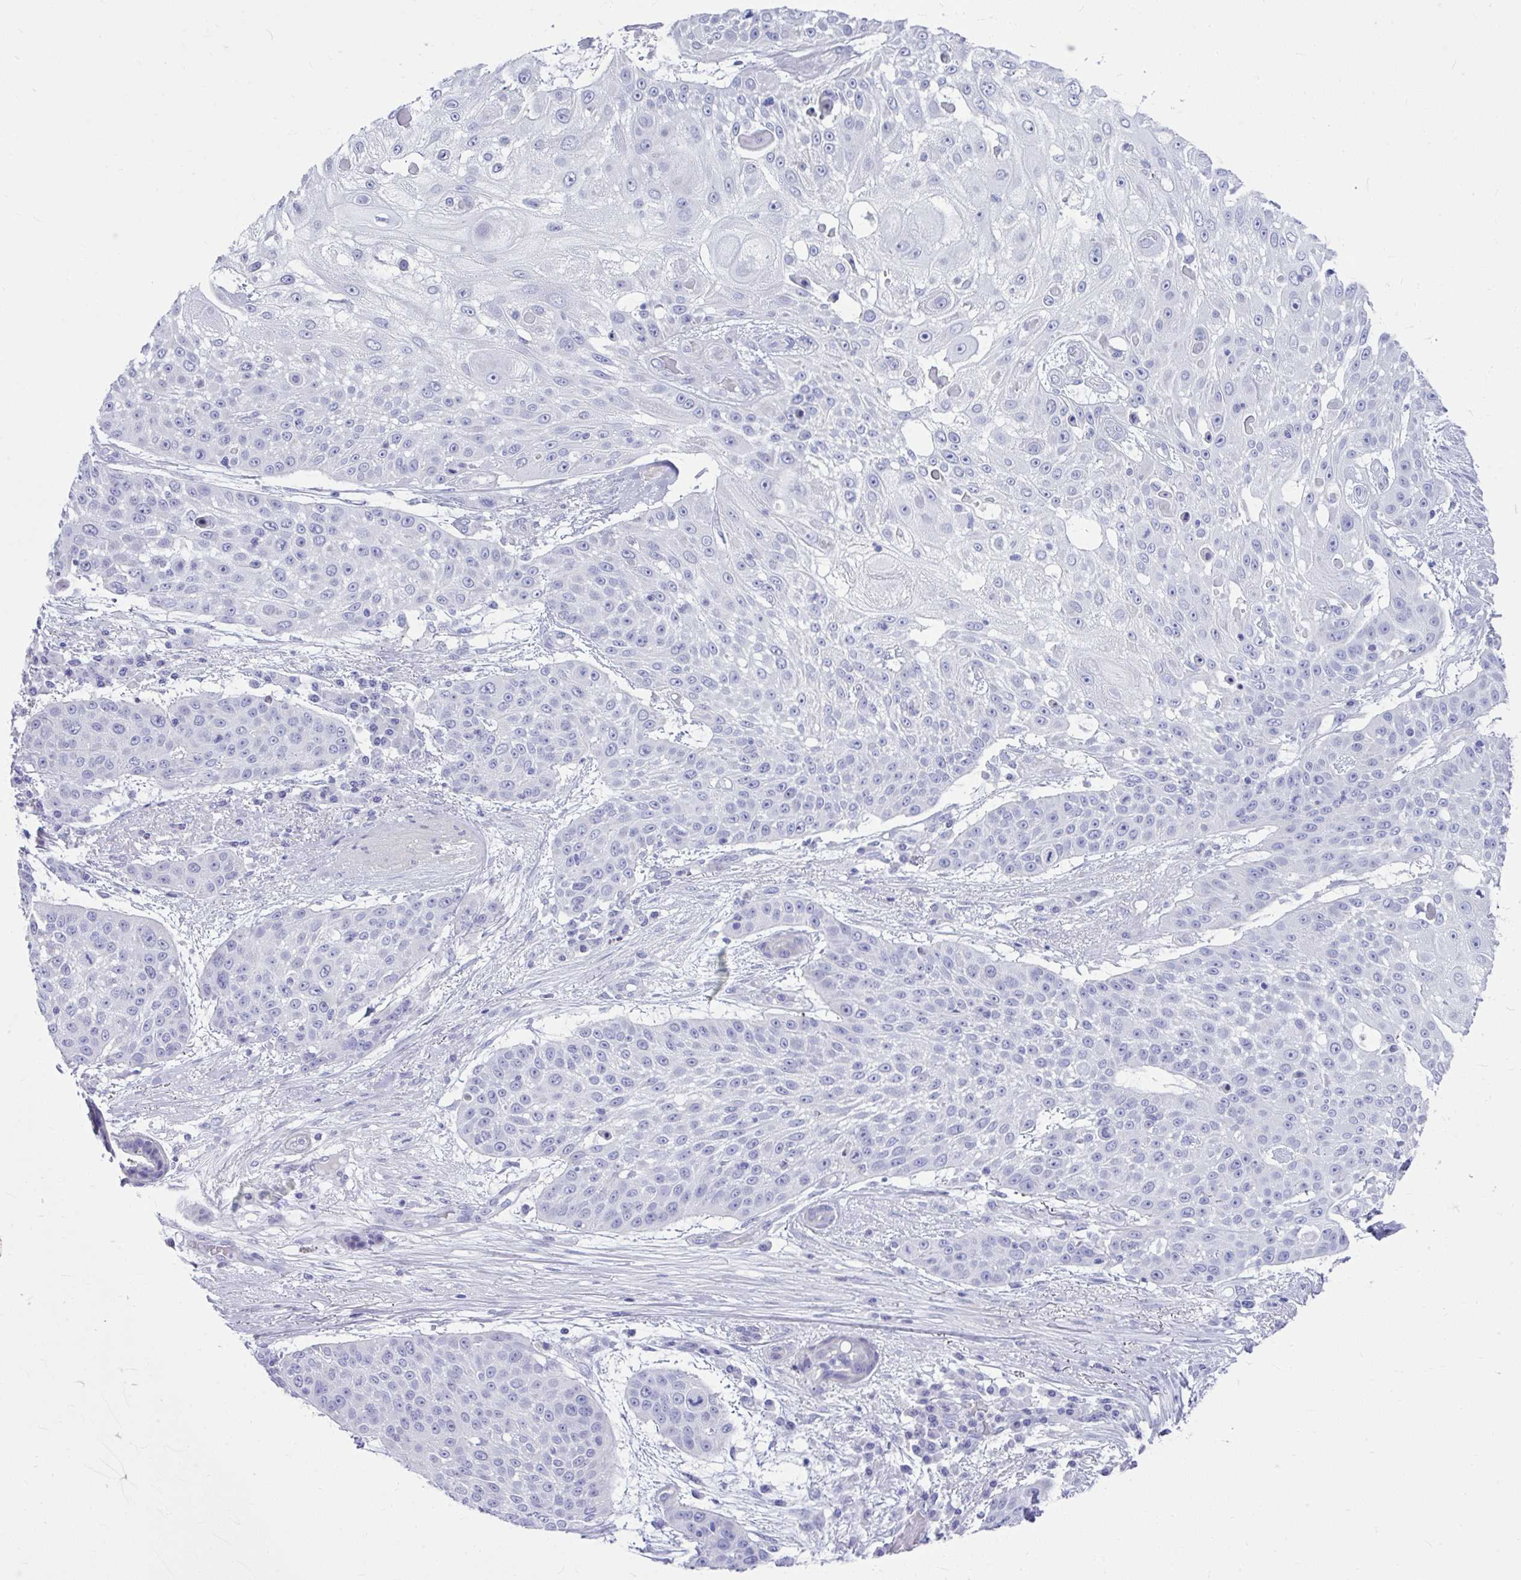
{"staining": {"intensity": "negative", "quantity": "none", "location": "none"}, "tissue": "skin cancer", "cell_type": "Tumor cells", "image_type": "cancer", "snomed": [{"axis": "morphology", "description": "Squamous cell carcinoma, NOS"}, {"axis": "topography", "description": "Skin"}], "caption": "This is a image of immunohistochemistry staining of skin cancer (squamous cell carcinoma), which shows no staining in tumor cells.", "gene": "ISL1", "patient": {"sex": "female", "age": 86}}